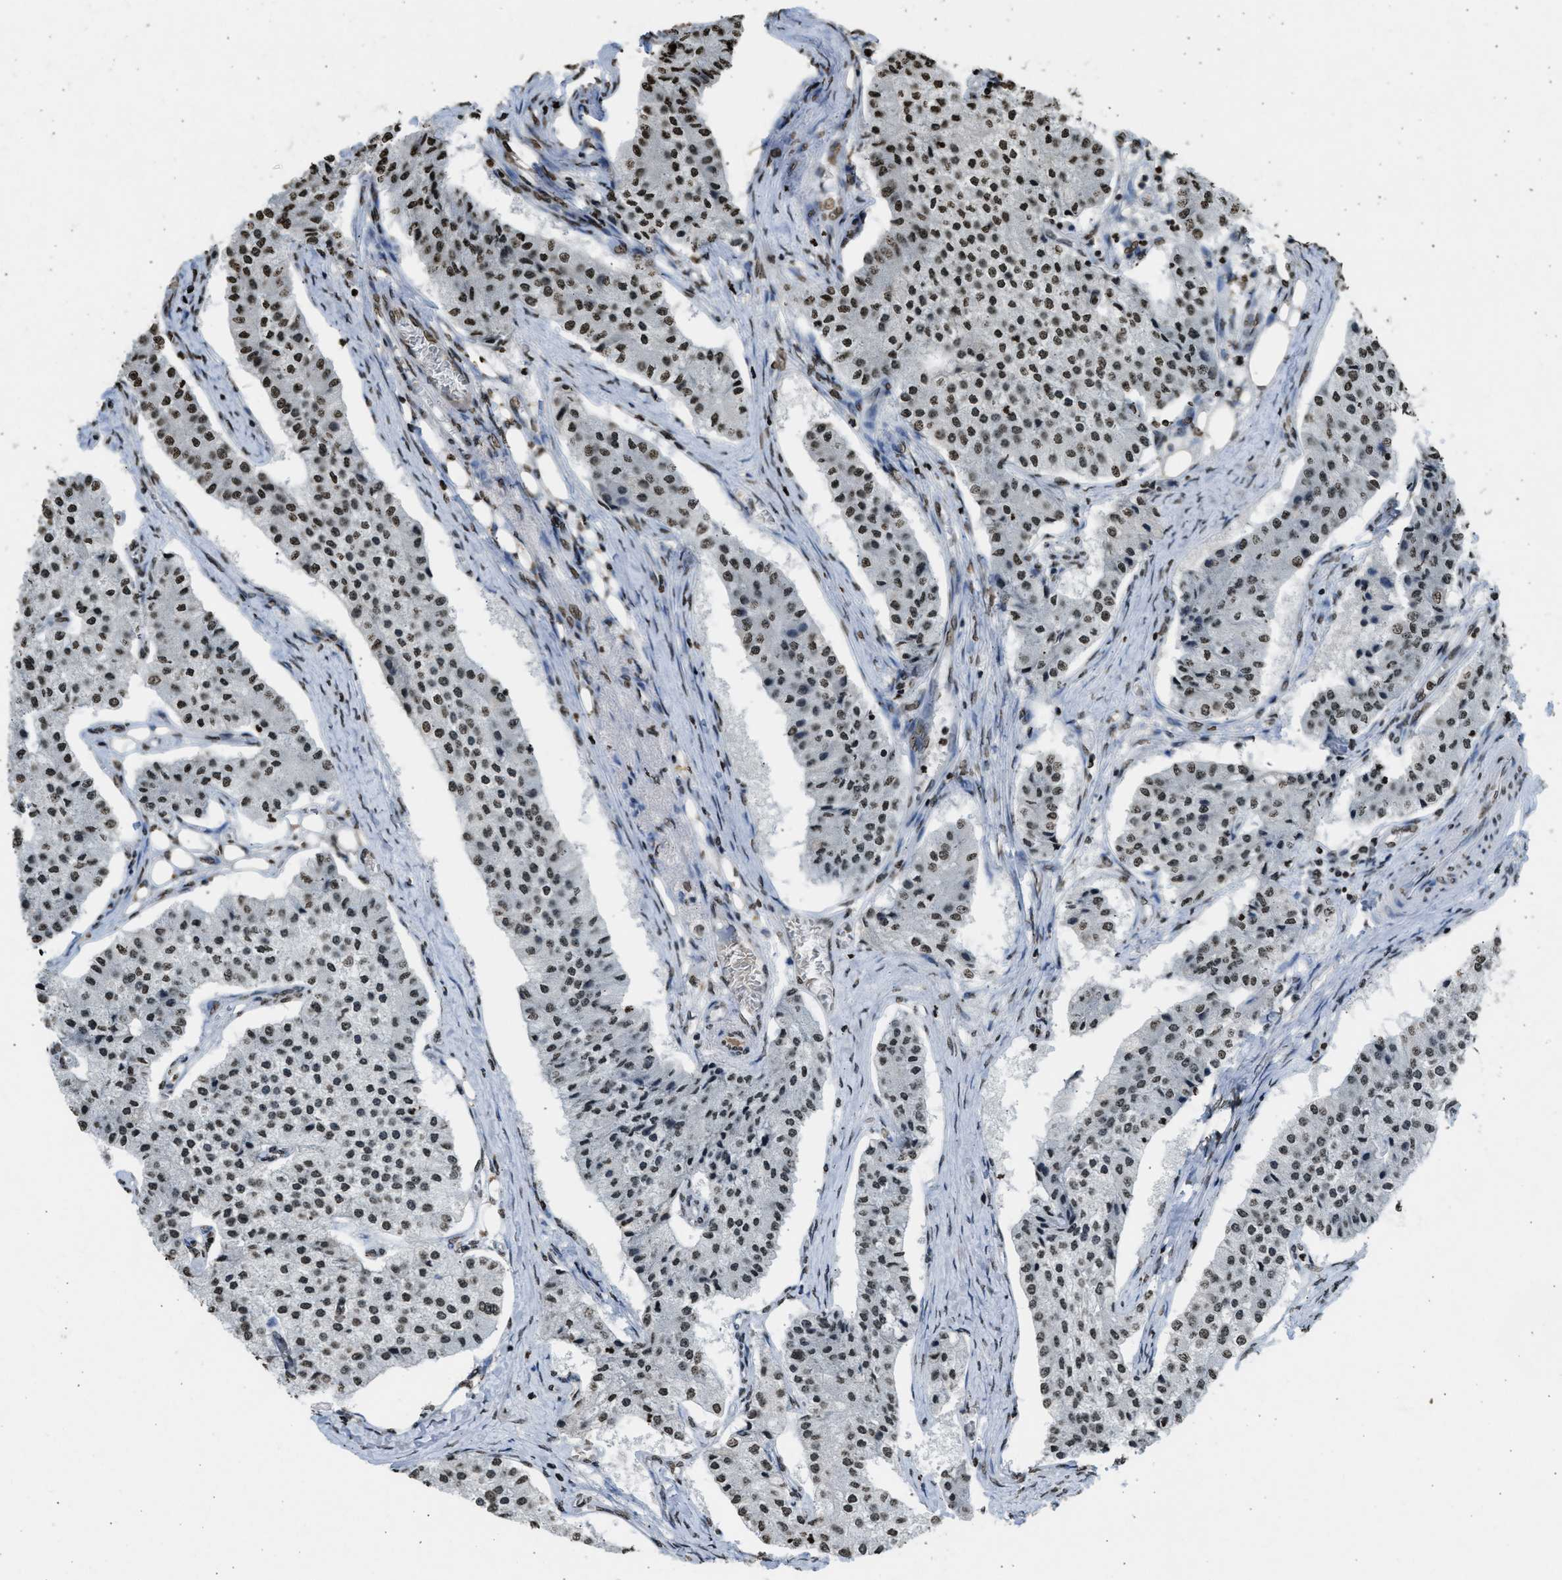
{"staining": {"intensity": "strong", "quantity": ">75%", "location": "nuclear"}, "tissue": "carcinoid", "cell_type": "Tumor cells", "image_type": "cancer", "snomed": [{"axis": "morphology", "description": "Carcinoid, malignant, NOS"}, {"axis": "topography", "description": "Colon"}], "caption": "An image of carcinoid (malignant) stained for a protein shows strong nuclear brown staining in tumor cells.", "gene": "RRAGC", "patient": {"sex": "female", "age": 52}}